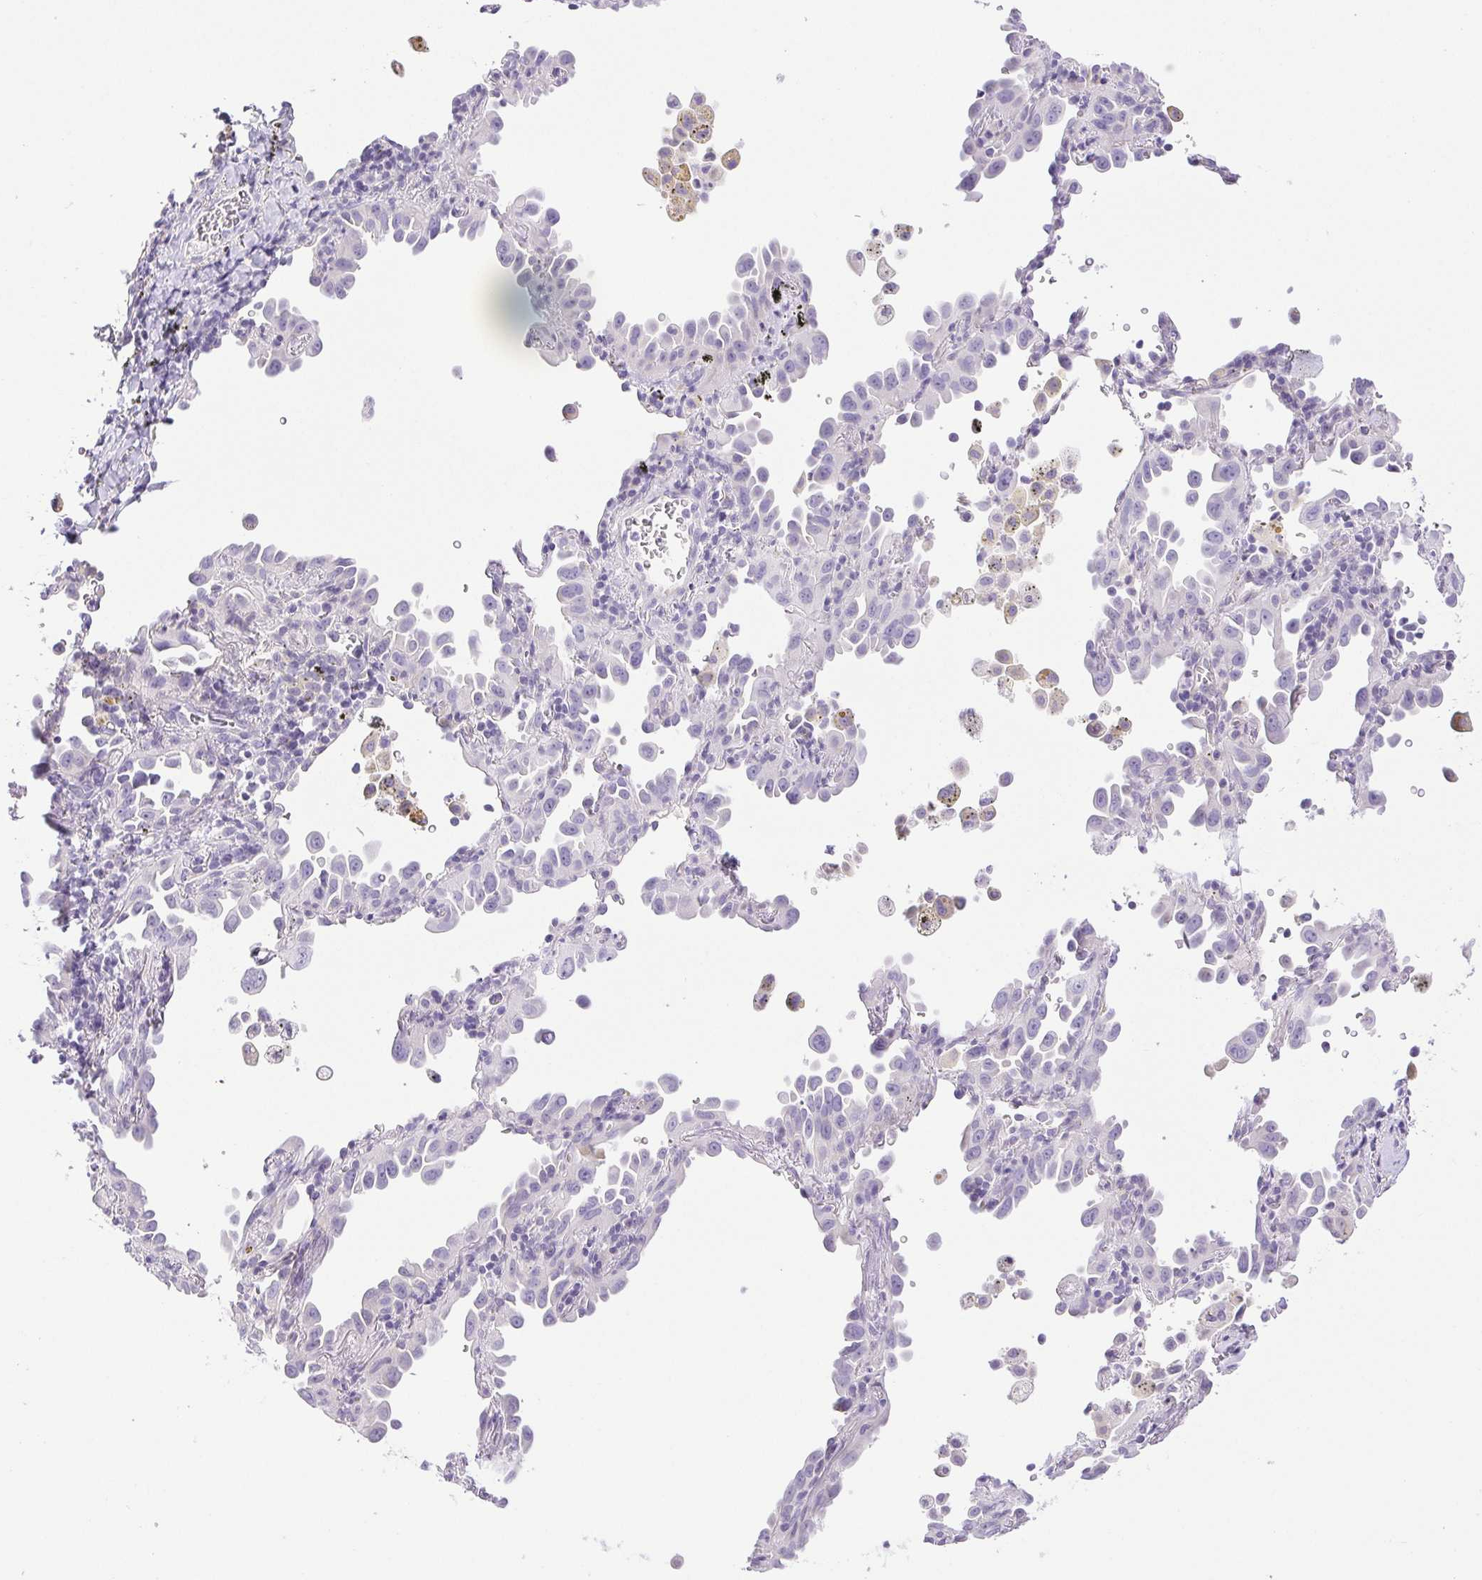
{"staining": {"intensity": "negative", "quantity": "none", "location": "none"}, "tissue": "lung cancer", "cell_type": "Tumor cells", "image_type": "cancer", "snomed": [{"axis": "morphology", "description": "Adenocarcinoma, NOS"}, {"axis": "topography", "description": "Lung"}], "caption": "High magnification brightfield microscopy of lung adenocarcinoma stained with DAB (brown) and counterstained with hematoxylin (blue): tumor cells show no significant expression.", "gene": "PAPPA2", "patient": {"sex": "male", "age": 68}}